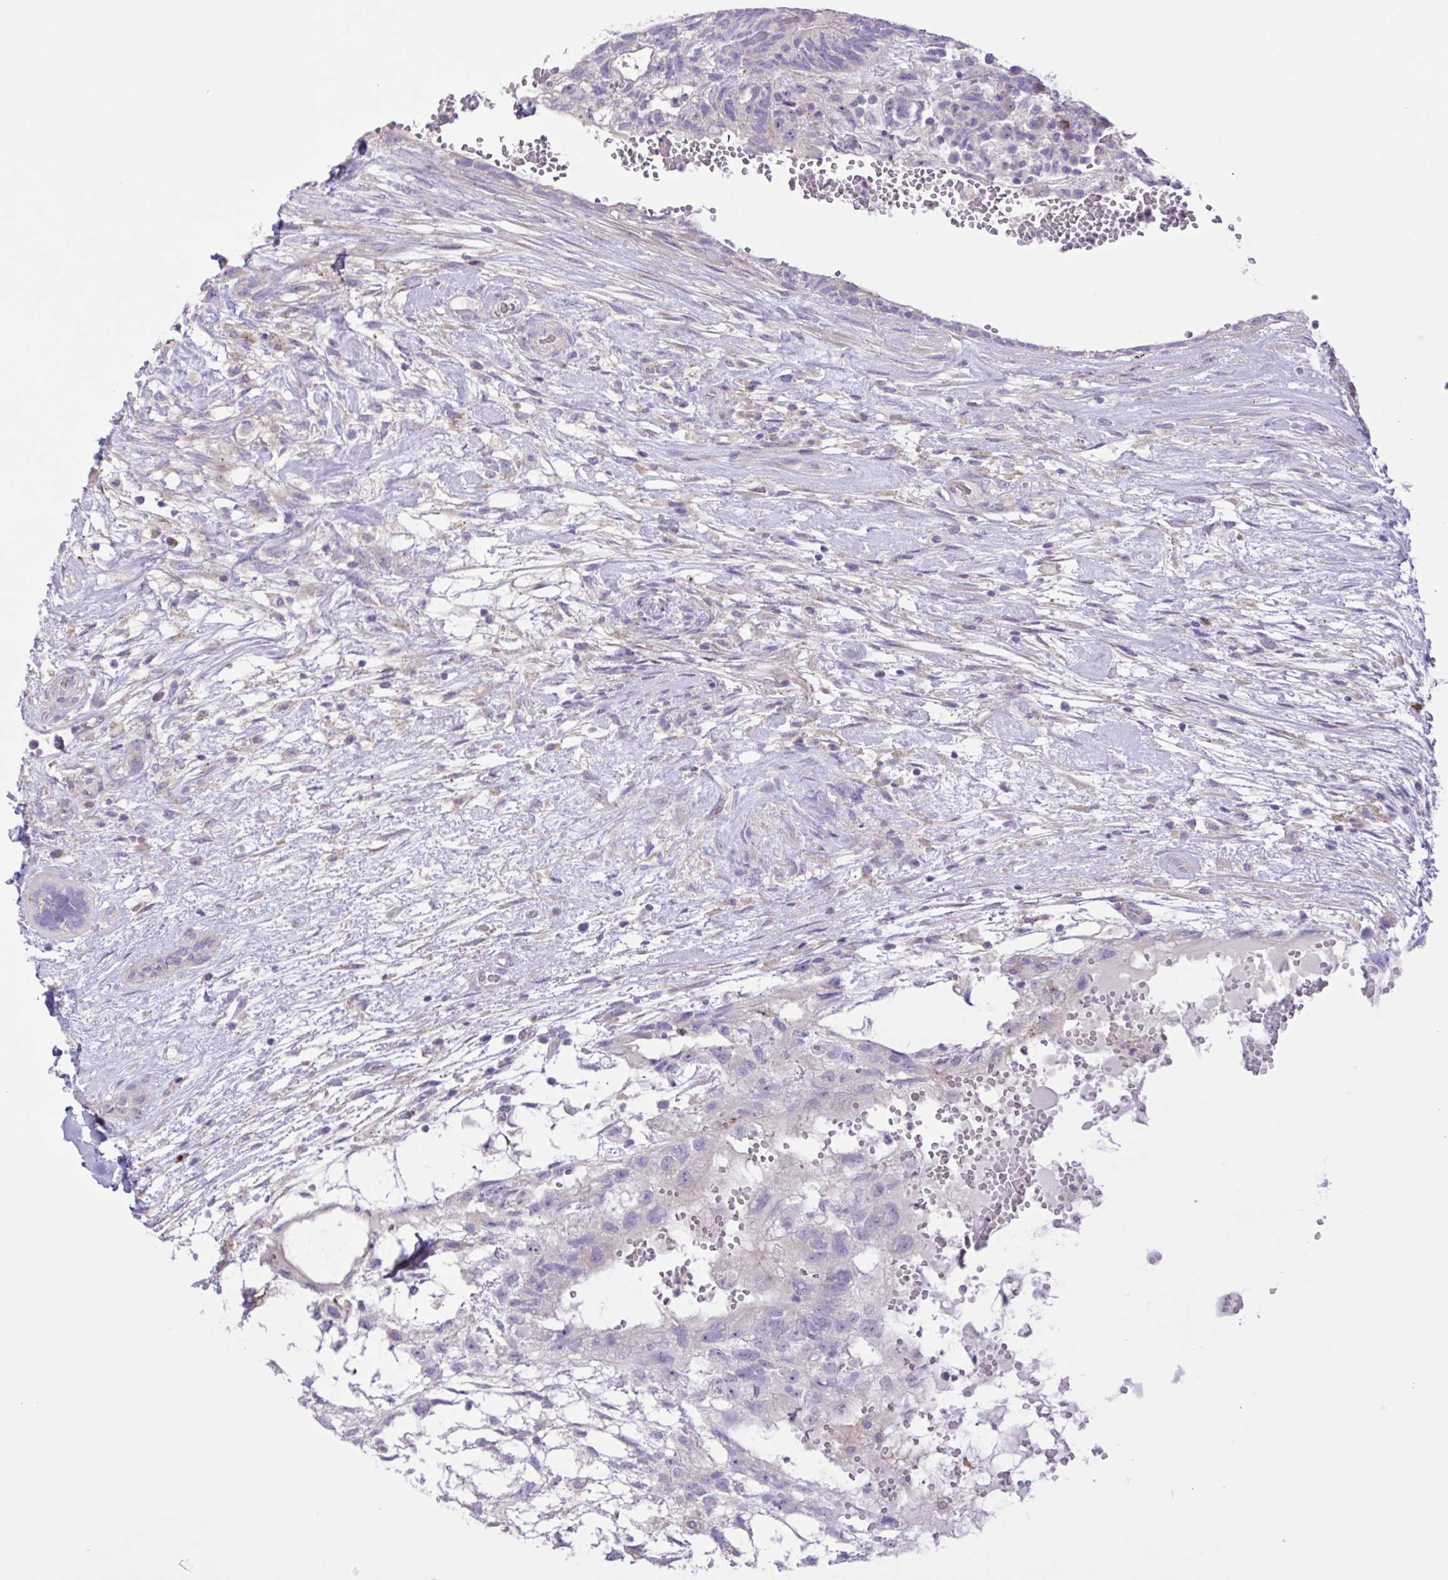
{"staining": {"intensity": "negative", "quantity": "none", "location": "none"}, "tissue": "testis cancer", "cell_type": "Tumor cells", "image_type": "cancer", "snomed": [{"axis": "morphology", "description": "Normal tissue, NOS"}, {"axis": "morphology", "description": "Carcinoma, Embryonal, NOS"}, {"axis": "topography", "description": "Testis"}], "caption": "A photomicrograph of testis cancer stained for a protein shows no brown staining in tumor cells.", "gene": "DSC3", "patient": {"sex": "male", "age": 32}}